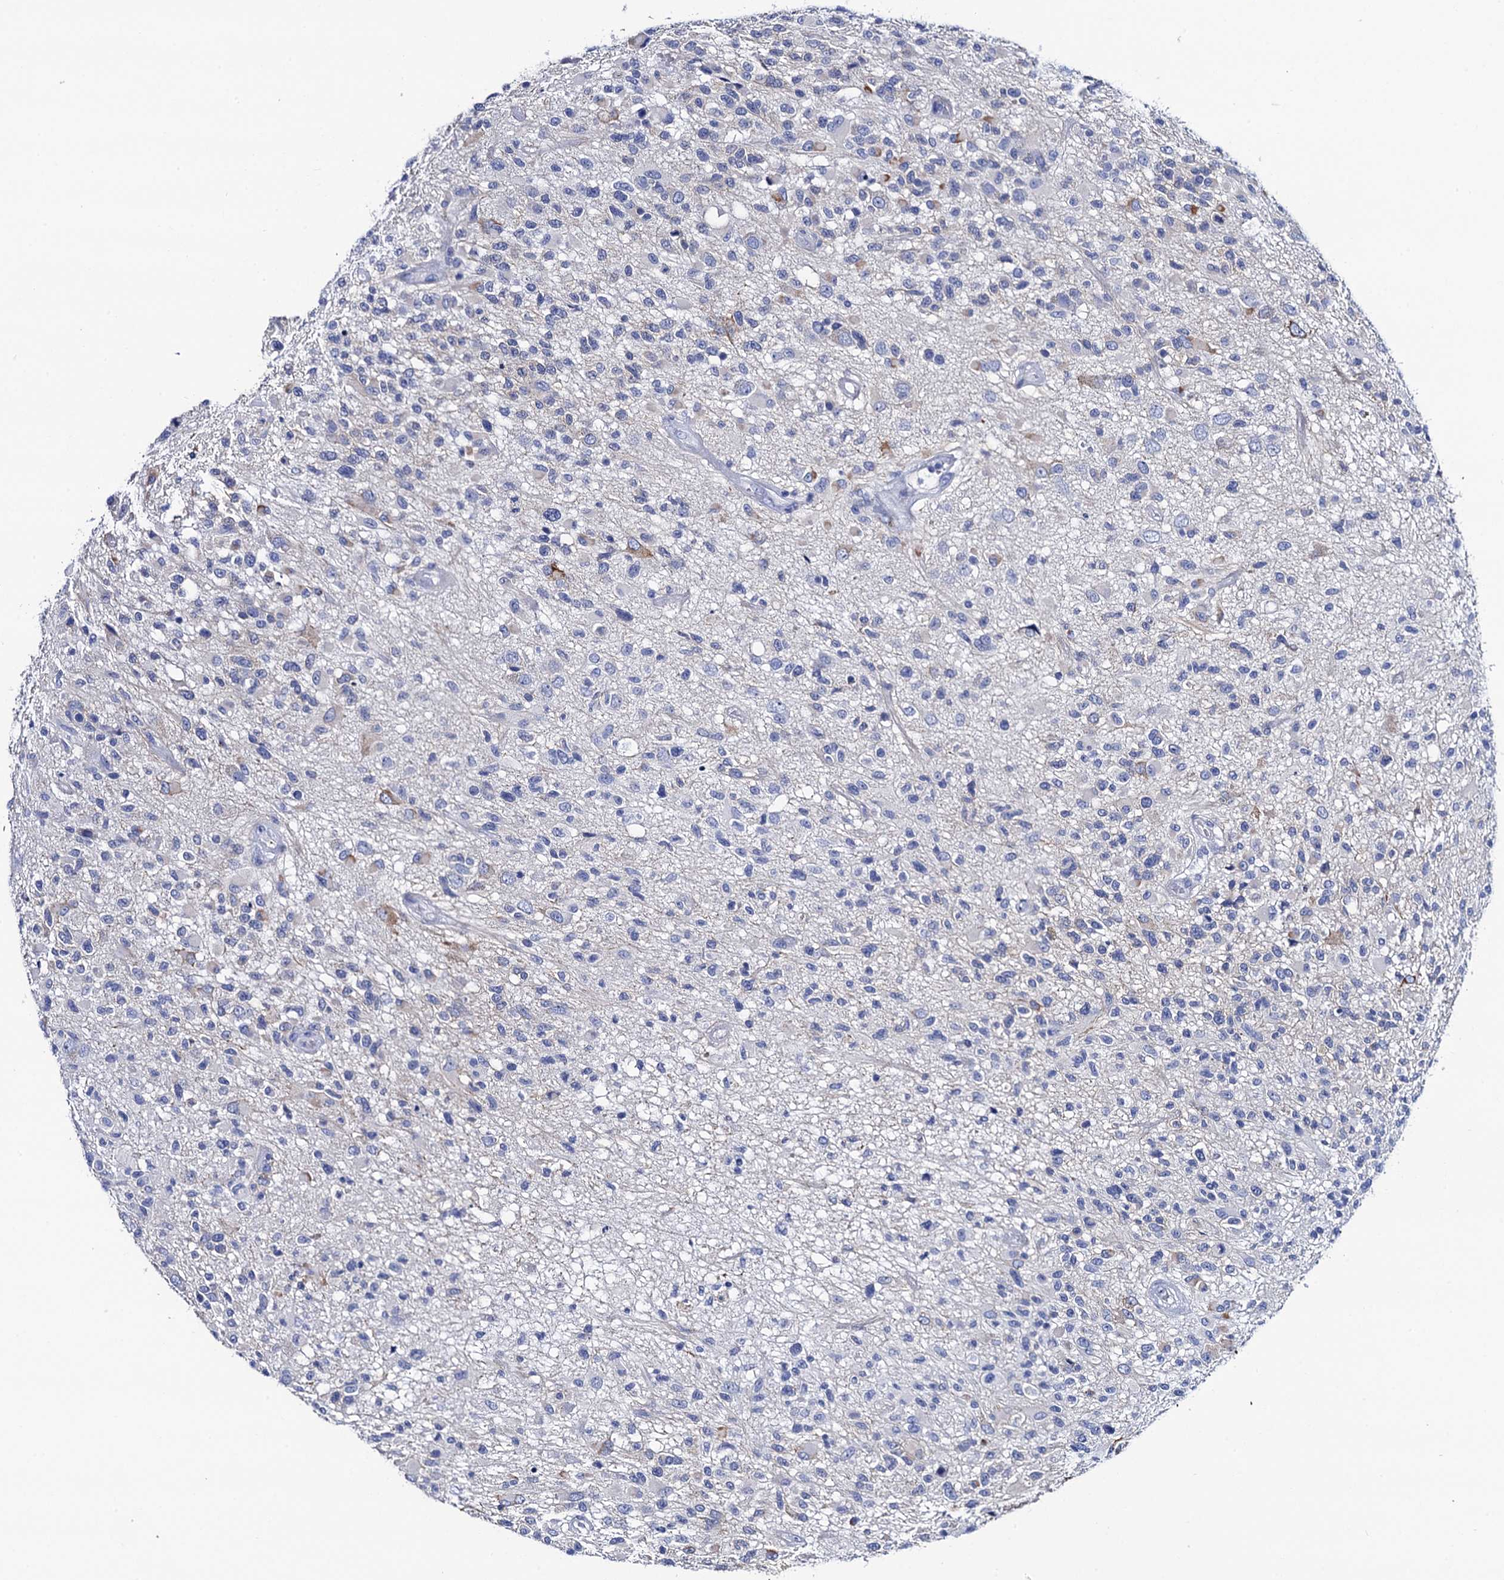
{"staining": {"intensity": "negative", "quantity": "none", "location": "none"}, "tissue": "glioma", "cell_type": "Tumor cells", "image_type": "cancer", "snomed": [{"axis": "morphology", "description": "Glioma, malignant, High grade"}, {"axis": "morphology", "description": "Glioblastoma, NOS"}, {"axis": "topography", "description": "Brain"}], "caption": "Immunohistochemistry (IHC) of human malignant glioma (high-grade) demonstrates no expression in tumor cells.", "gene": "RAB3IP", "patient": {"sex": "male", "age": 60}}